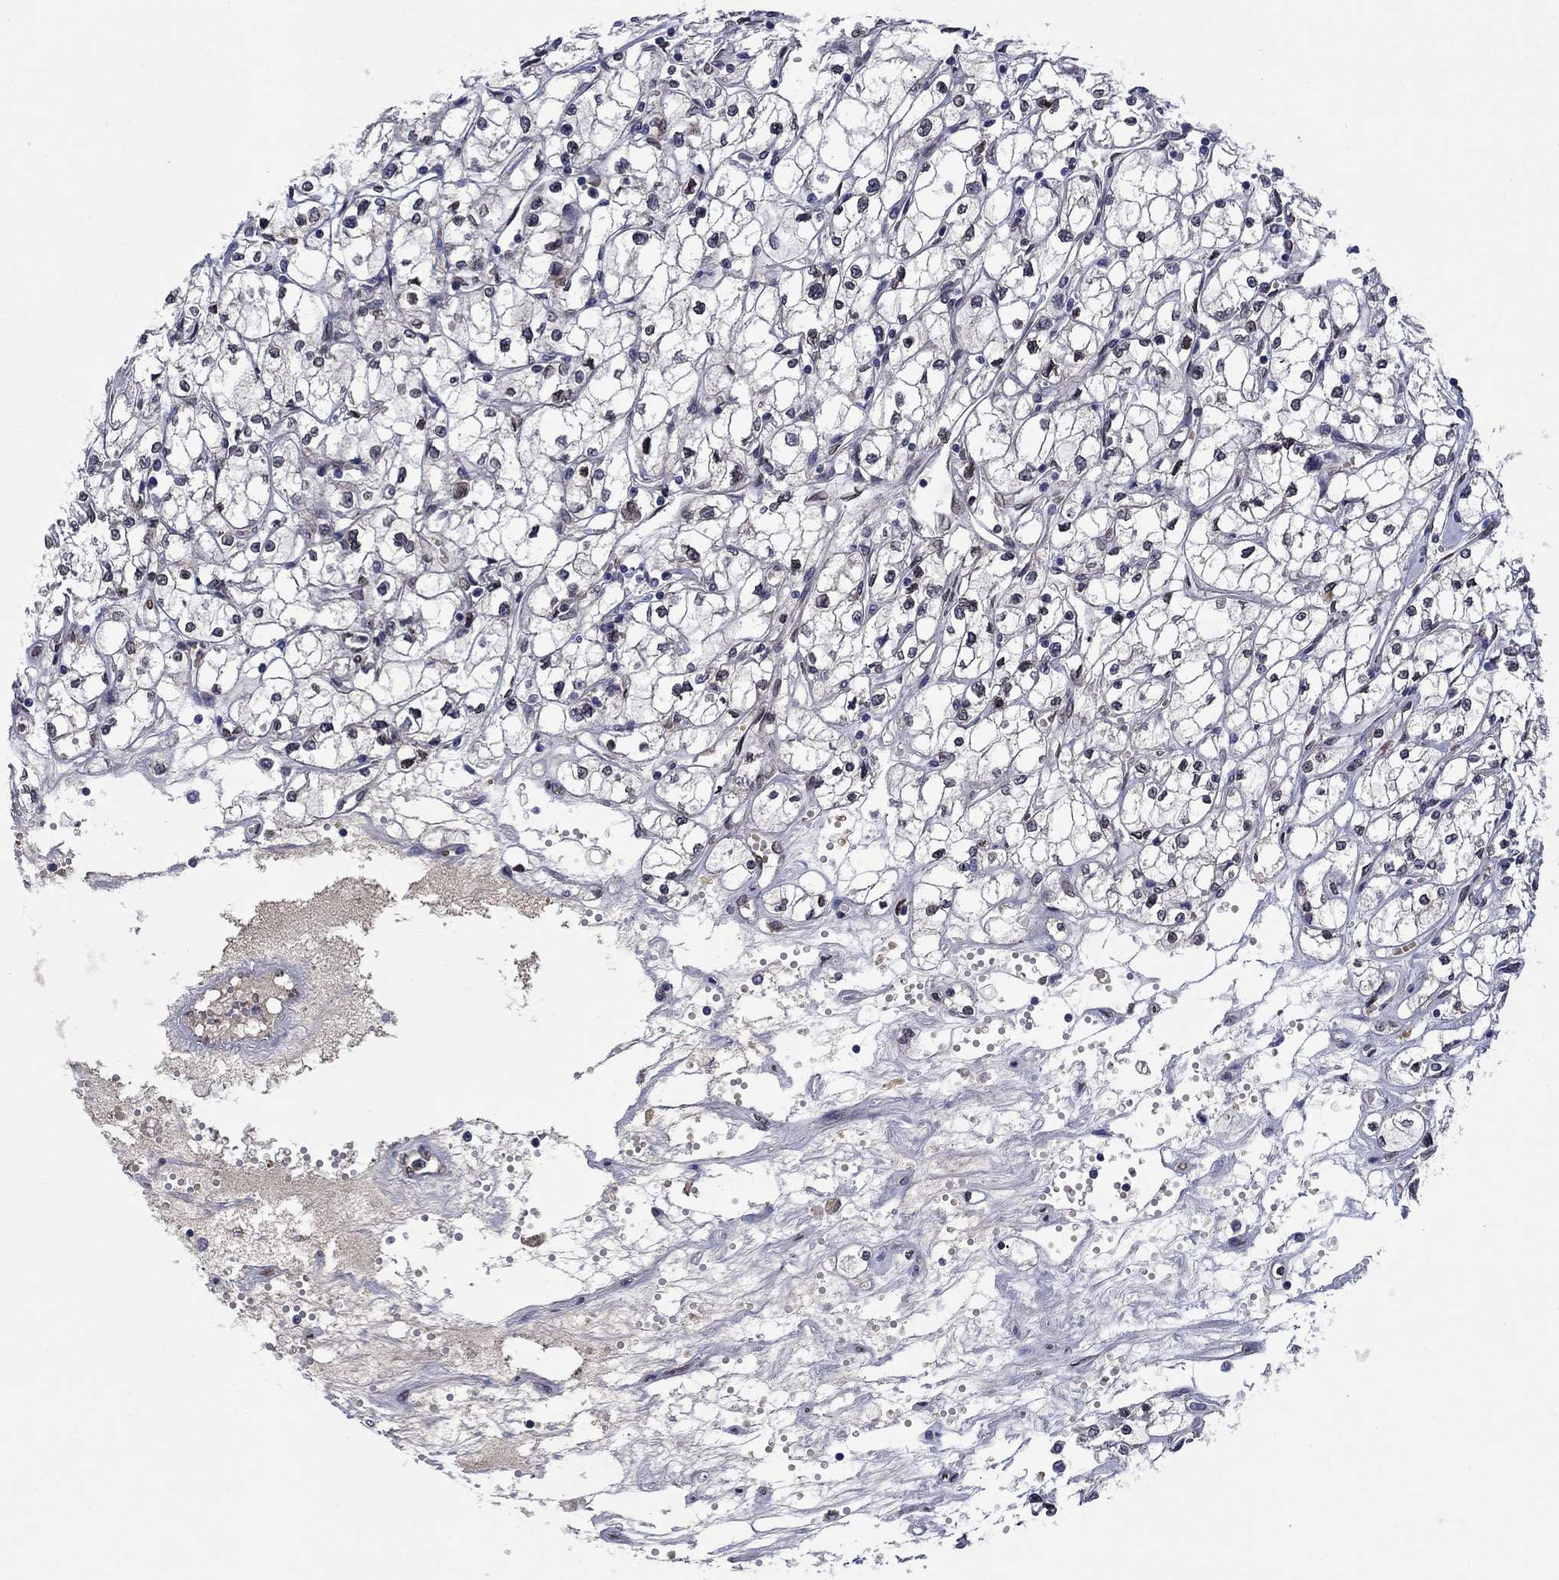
{"staining": {"intensity": "negative", "quantity": "none", "location": "none"}, "tissue": "renal cancer", "cell_type": "Tumor cells", "image_type": "cancer", "snomed": [{"axis": "morphology", "description": "Adenocarcinoma, NOS"}, {"axis": "topography", "description": "Kidney"}], "caption": "Tumor cells are negative for protein expression in human adenocarcinoma (renal).", "gene": "EMC9", "patient": {"sex": "male", "age": 67}}